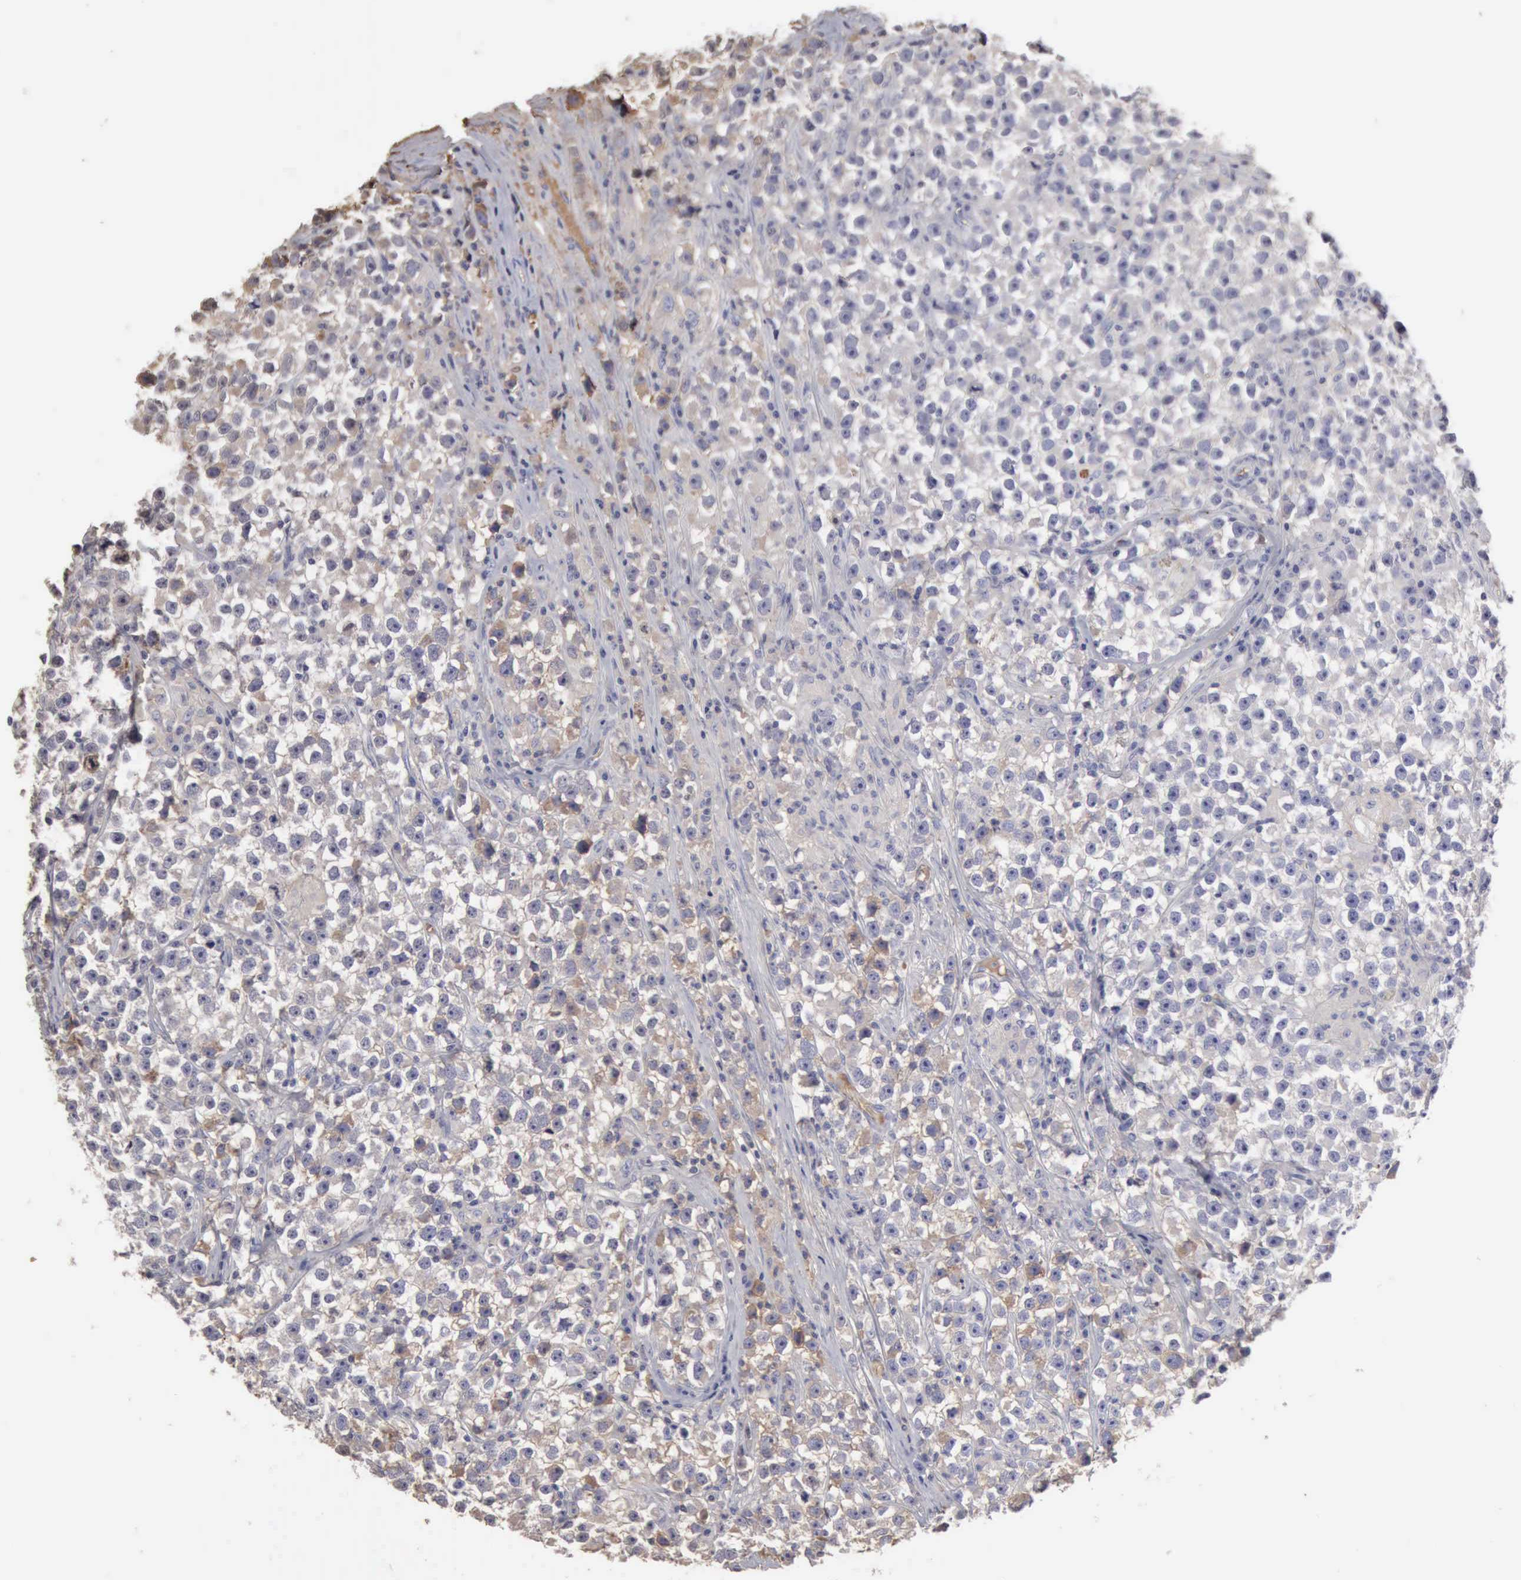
{"staining": {"intensity": "negative", "quantity": "none", "location": "none"}, "tissue": "testis cancer", "cell_type": "Tumor cells", "image_type": "cancer", "snomed": [{"axis": "morphology", "description": "Seminoma, NOS"}, {"axis": "topography", "description": "Testis"}], "caption": "Image shows no protein positivity in tumor cells of seminoma (testis) tissue. Nuclei are stained in blue.", "gene": "SERPINA1", "patient": {"sex": "male", "age": 33}}